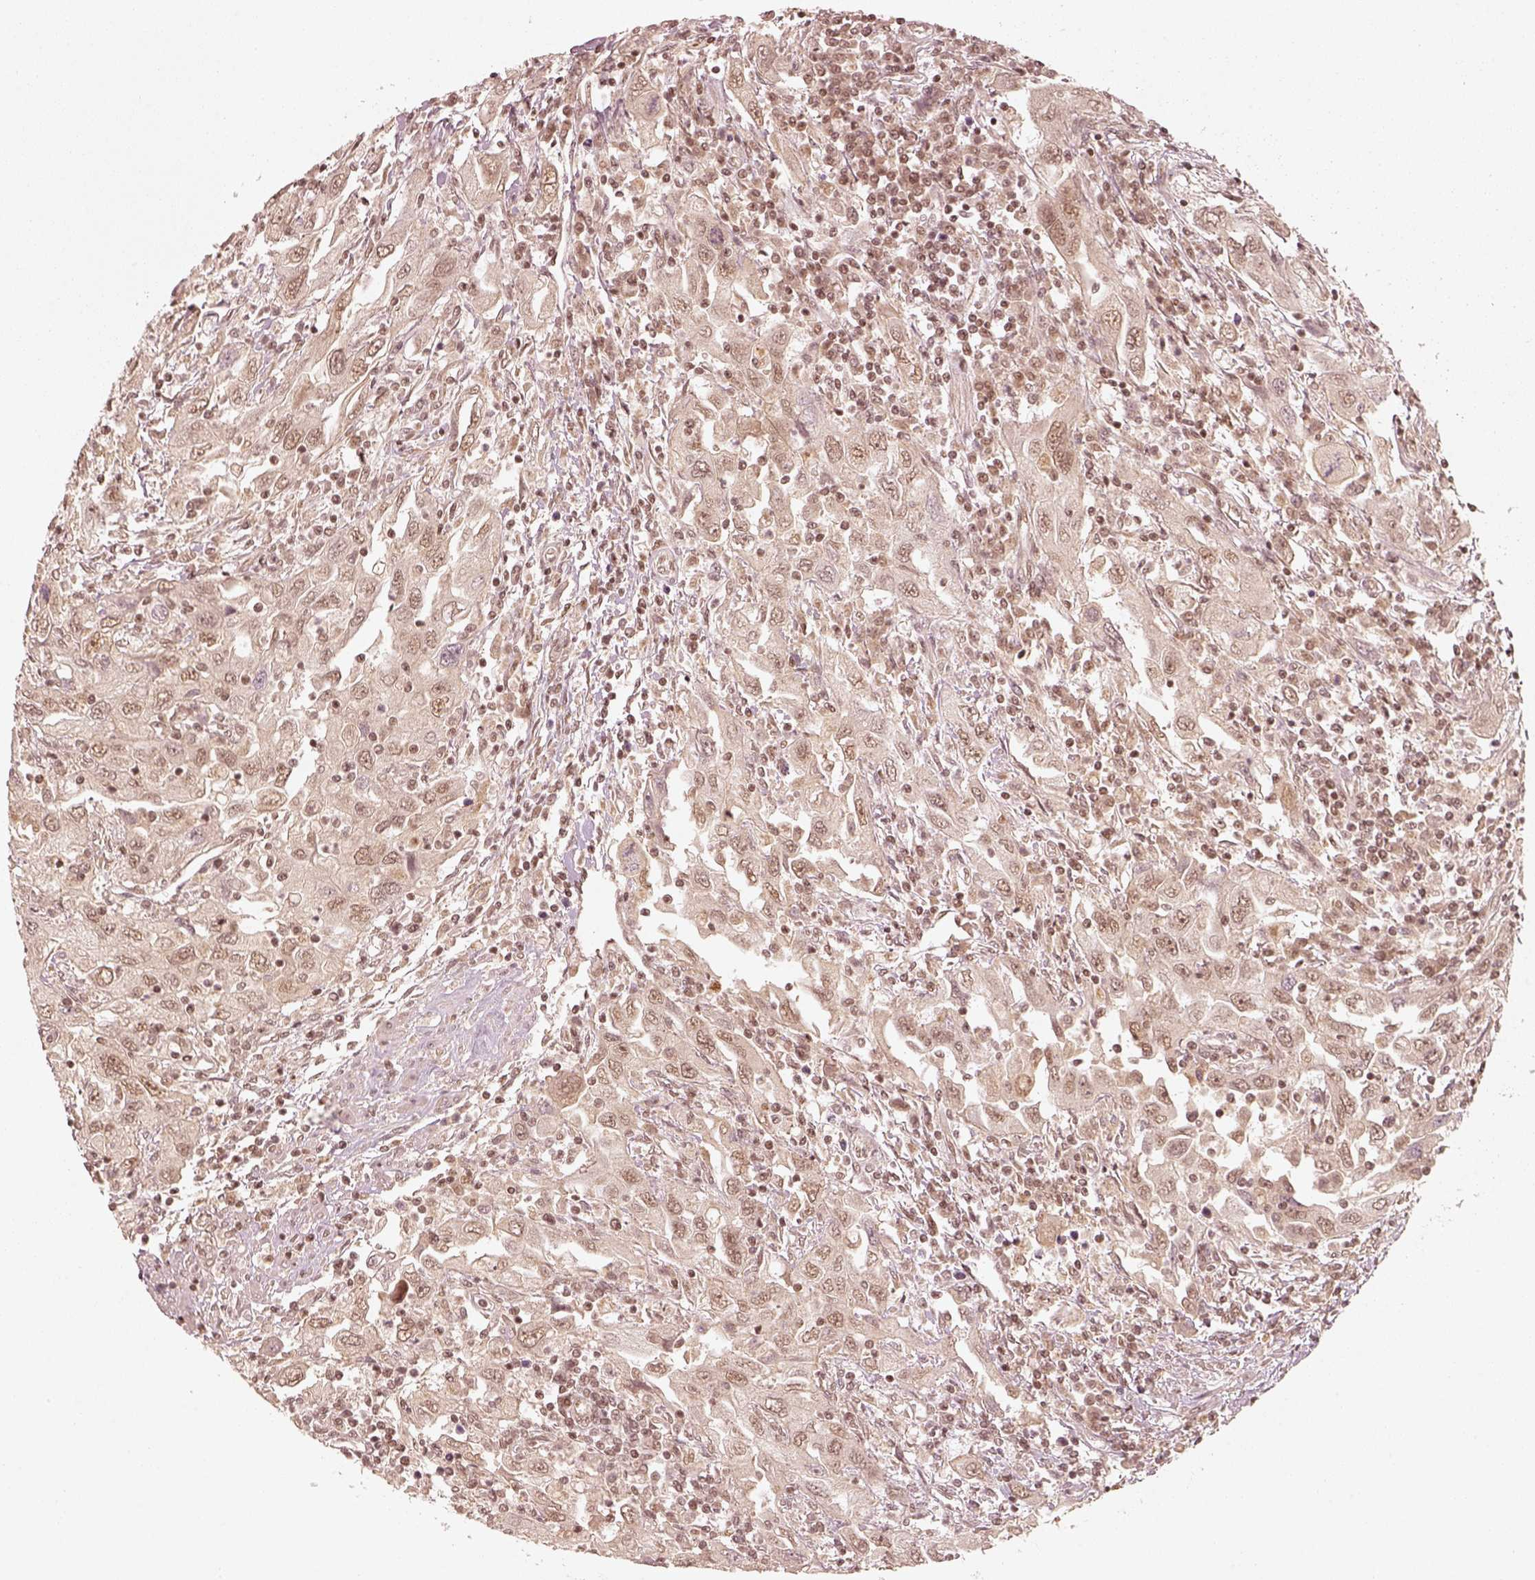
{"staining": {"intensity": "weak", "quantity": "<25%", "location": "nuclear"}, "tissue": "urothelial cancer", "cell_type": "Tumor cells", "image_type": "cancer", "snomed": [{"axis": "morphology", "description": "Urothelial carcinoma, High grade"}, {"axis": "topography", "description": "Urinary bladder"}], "caption": "The immunohistochemistry (IHC) histopathology image has no significant positivity in tumor cells of high-grade urothelial carcinoma tissue.", "gene": "GMEB2", "patient": {"sex": "male", "age": 76}}